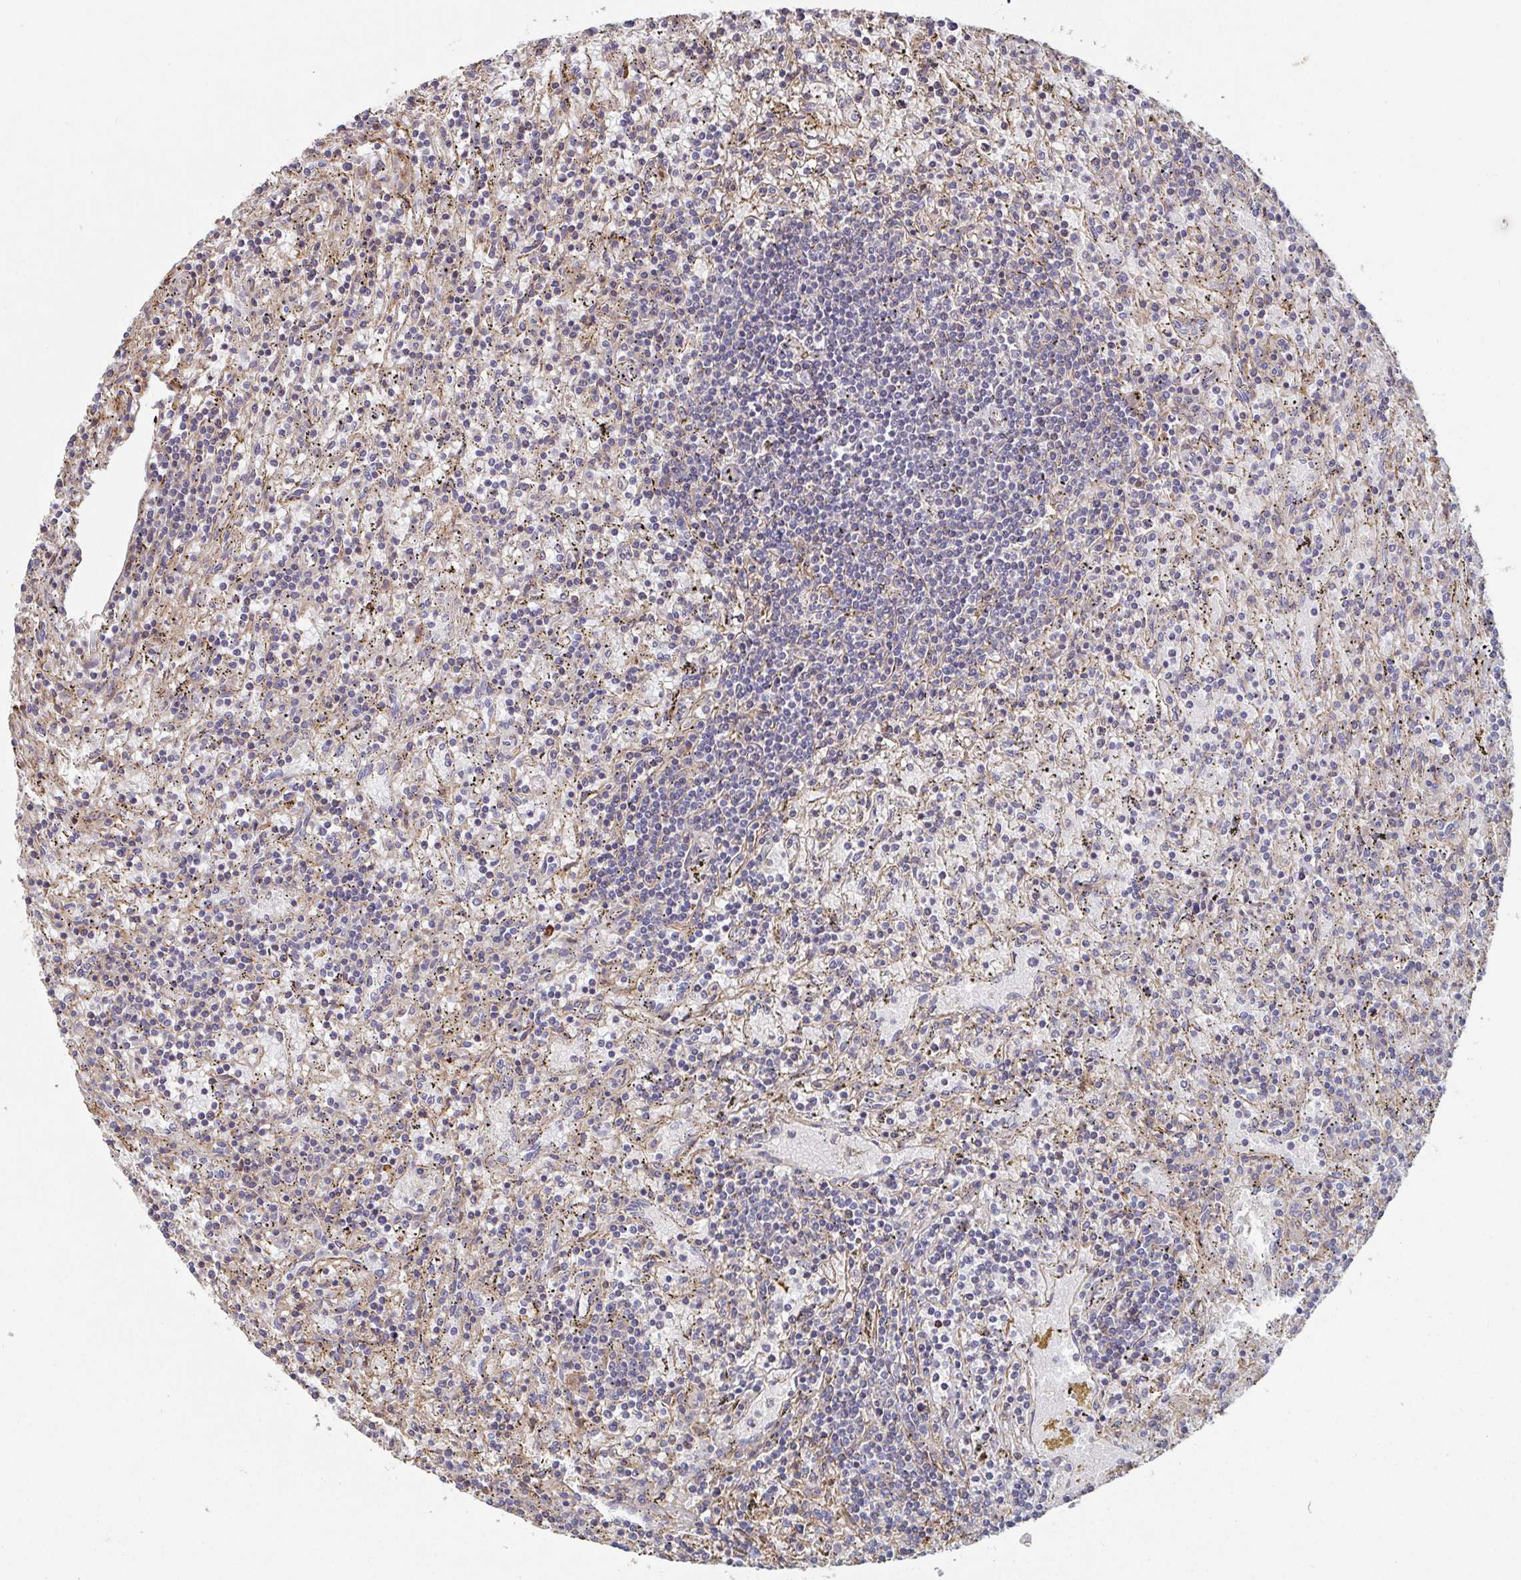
{"staining": {"intensity": "negative", "quantity": "none", "location": "none"}, "tissue": "lymphoma", "cell_type": "Tumor cells", "image_type": "cancer", "snomed": [{"axis": "morphology", "description": "Malignant lymphoma, non-Hodgkin's type, Low grade"}, {"axis": "topography", "description": "Spleen"}], "caption": "An image of lymphoma stained for a protein exhibits no brown staining in tumor cells. (DAB (3,3'-diaminobenzidine) immunohistochemistry (IHC) visualized using brightfield microscopy, high magnification).", "gene": "FZD2", "patient": {"sex": "male", "age": 76}}